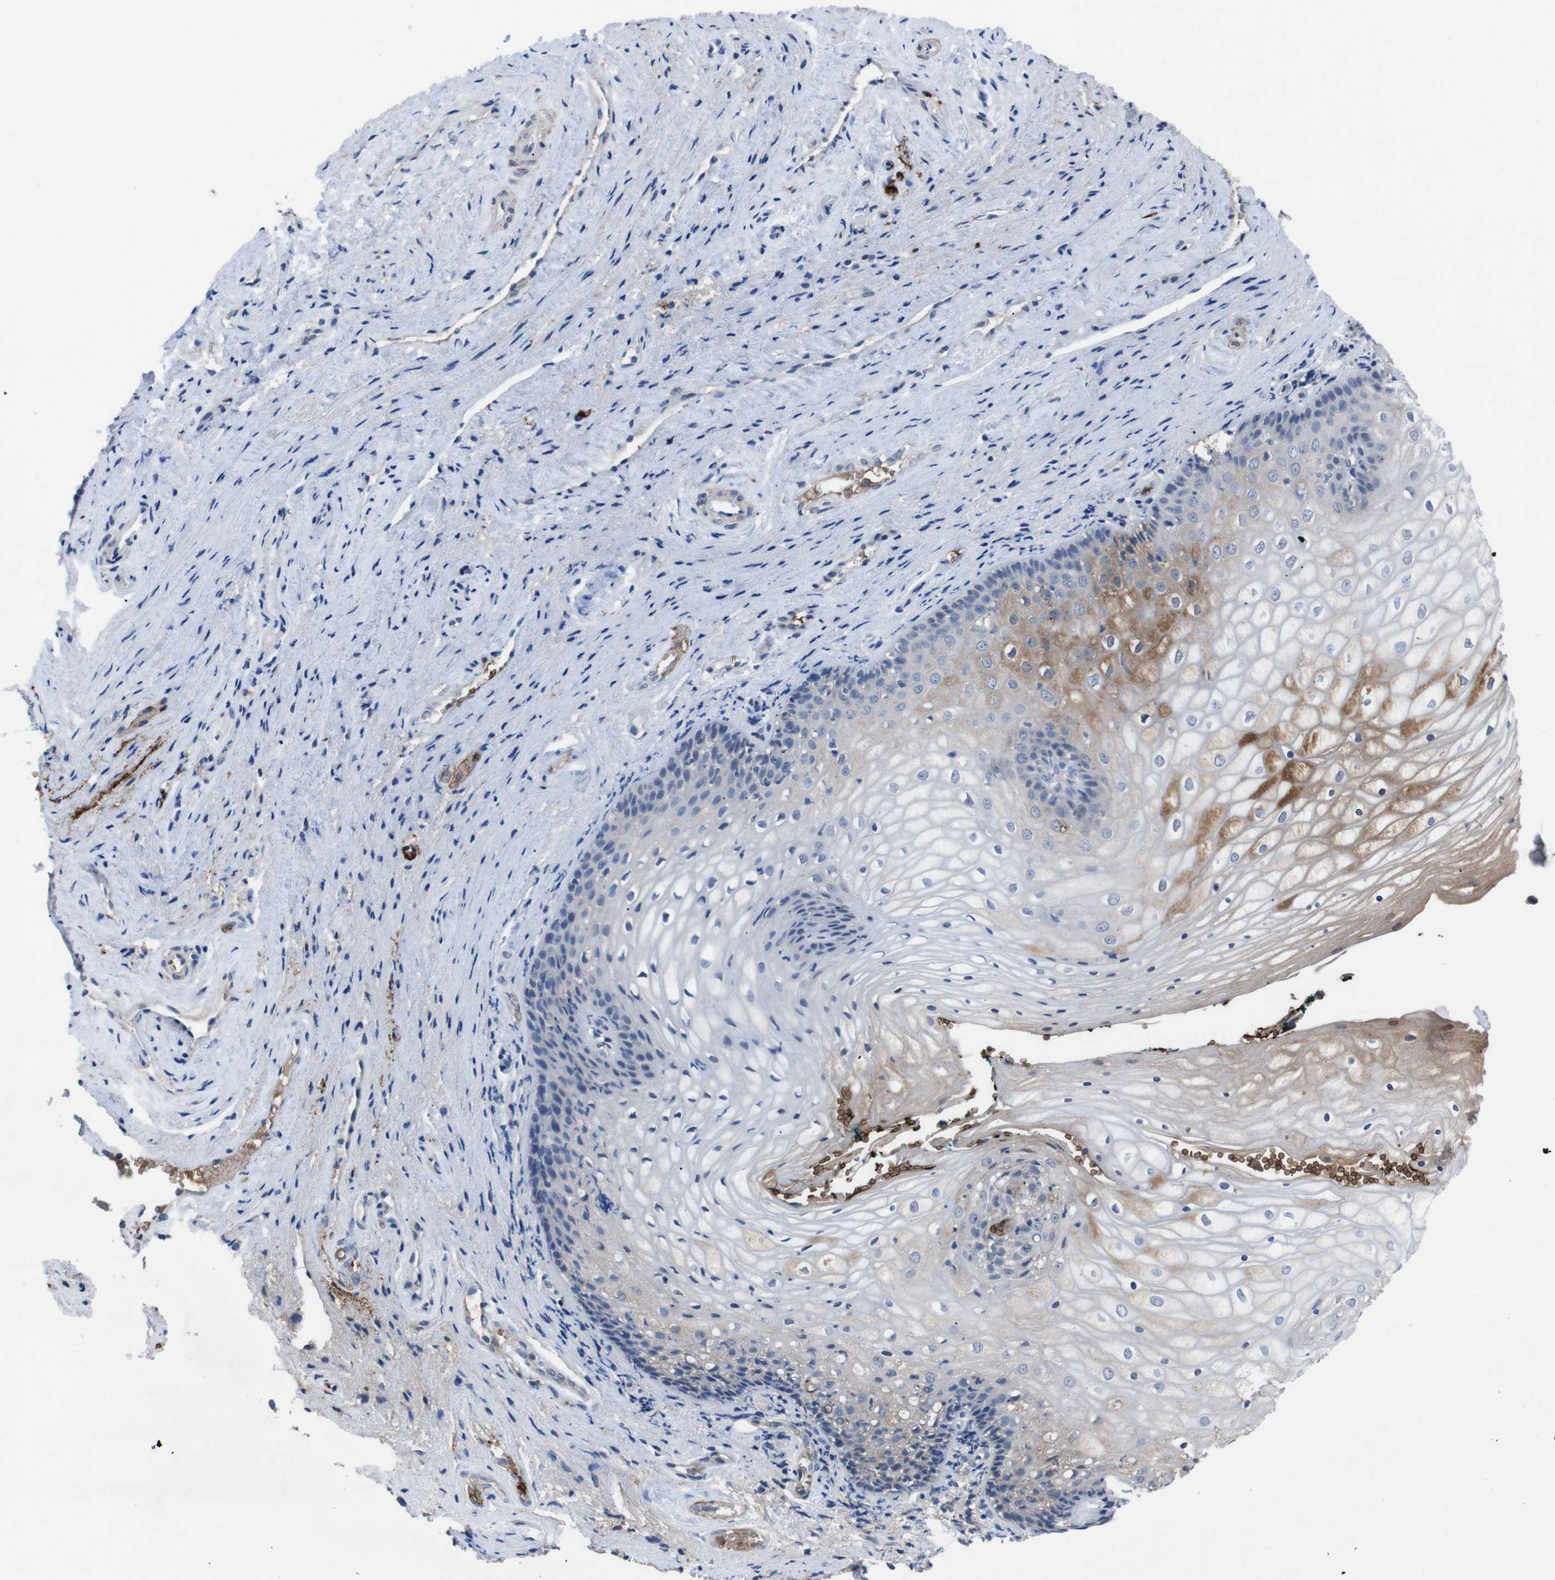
{"staining": {"intensity": "moderate", "quantity": "<25%", "location": "cytoplasmic/membranous"}, "tissue": "vagina", "cell_type": "Squamous epithelial cells", "image_type": "normal", "snomed": [{"axis": "morphology", "description": "Normal tissue, NOS"}, {"axis": "topography", "description": "Vagina"}], "caption": "A brown stain labels moderate cytoplasmic/membranous positivity of a protein in squamous epithelial cells of unremarkable human vagina. (Brightfield microscopy of DAB IHC at high magnification).", "gene": "SPTB", "patient": {"sex": "female", "age": 34}}